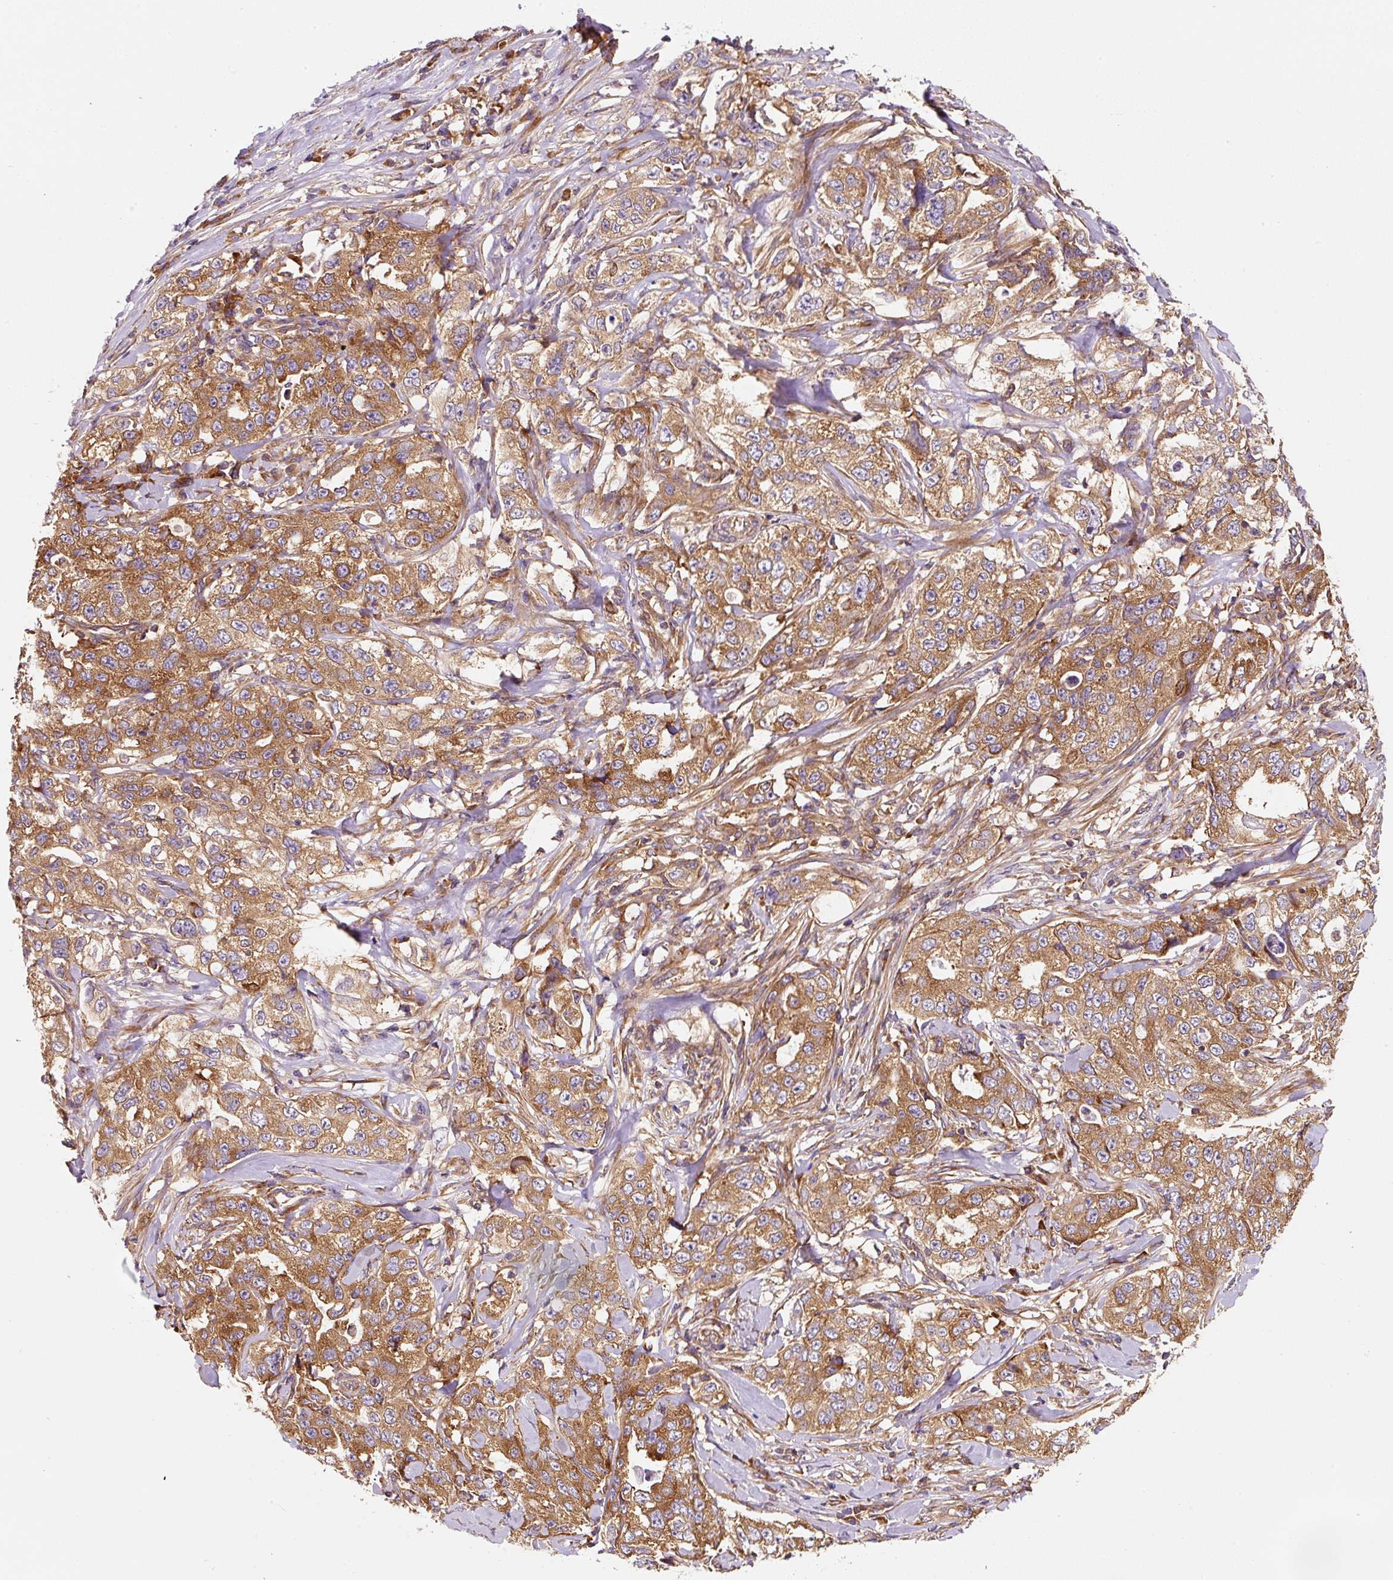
{"staining": {"intensity": "moderate", "quantity": ">75%", "location": "cytoplasmic/membranous"}, "tissue": "lung cancer", "cell_type": "Tumor cells", "image_type": "cancer", "snomed": [{"axis": "morphology", "description": "Adenocarcinoma, NOS"}, {"axis": "topography", "description": "Lung"}], "caption": "This micrograph displays immunohistochemistry (IHC) staining of lung cancer (adenocarcinoma), with medium moderate cytoplasmic/membranous expression in about >75% of tumor cells.", "gene": "EIF2S2", "patient": {"sex": "female", "age": 51}}